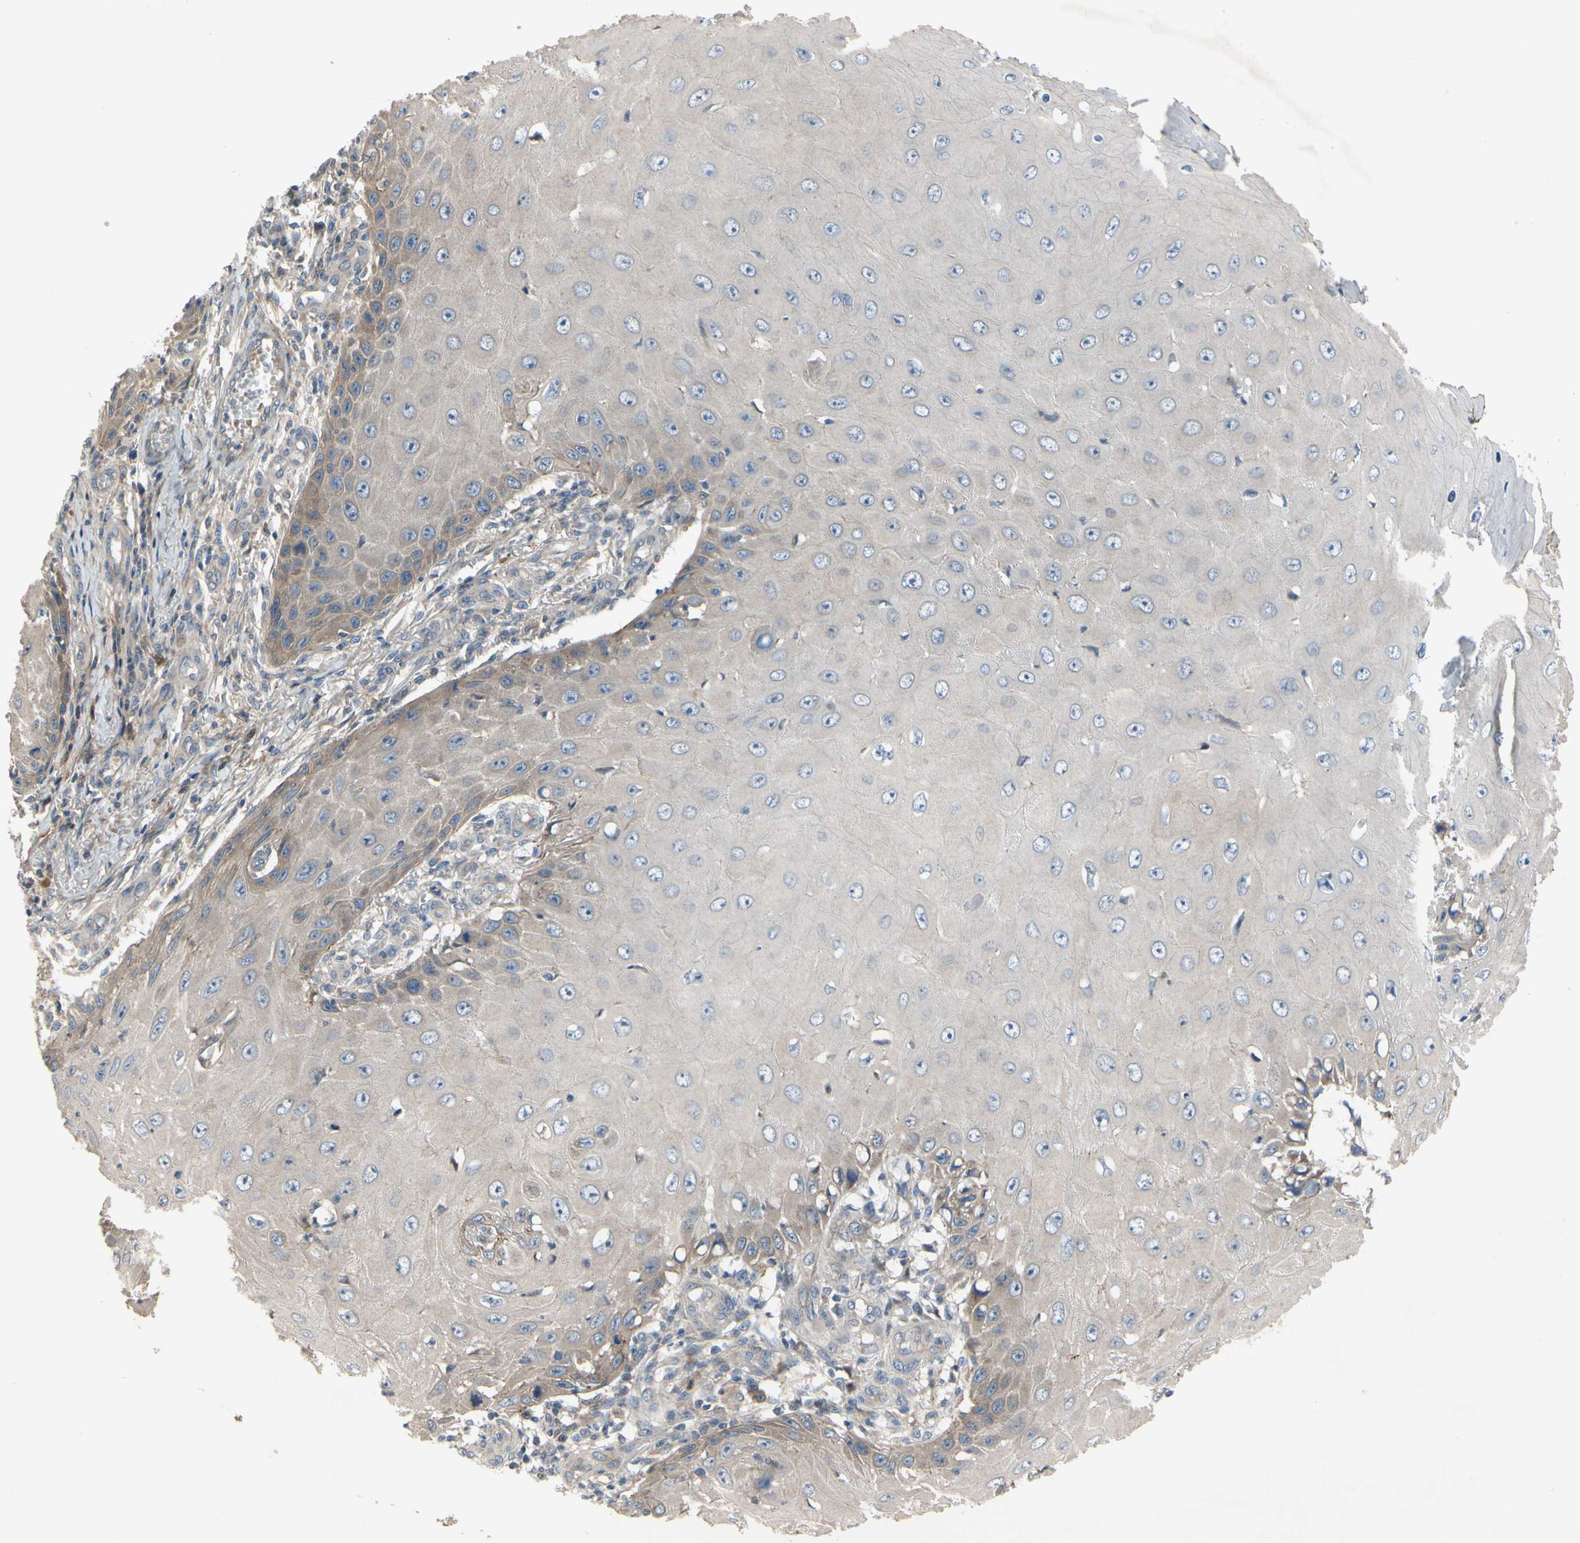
{"staining": {"intensity": "moderate", "quantity": "25%-75%", "location": "cytoplasmic/membranous"}, "tissue": "skin cancer", "cell_type": "Tumor cells", "image_type": "cancer", "snomed": [{"axis": "morphology", "description": "Squamous cell carcinoma, NOS"}, {"axis": "topography", "description": "Skin"}], "caption": "Skin cancer (squamous cell carcinoma) stained with DAB immunohistochemistry exhibits medium levels of moderate cytoplasmic/membranous expression in approximately 25%-75% of tumor cells.", "gene": "XIAP", "patient": {"sex": "female", "age": 73}}